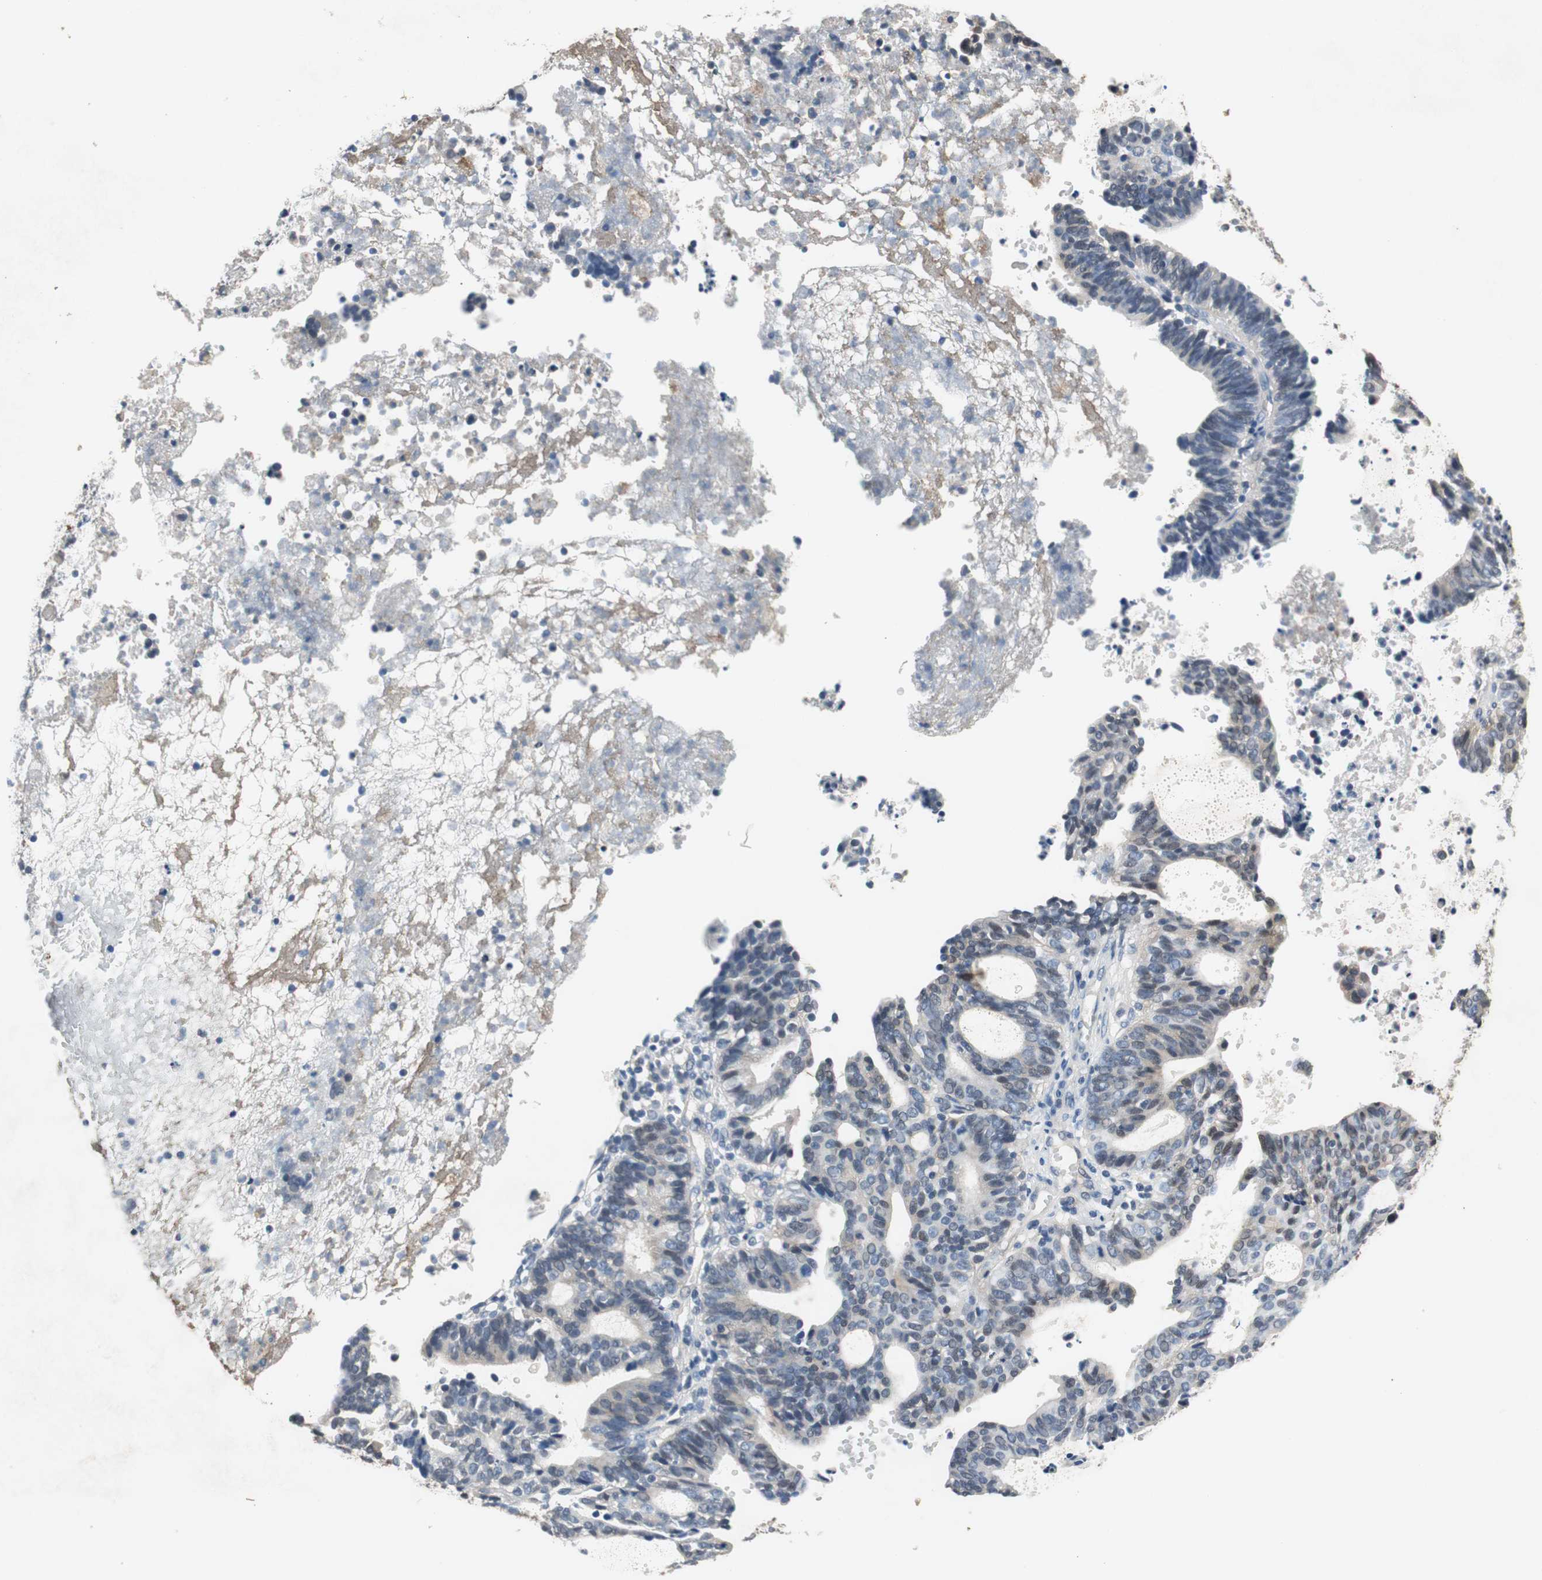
{"staining": {"intensity": "negative", "quantity": "none", "location": "none"}, "tissue": "endometrial cancer", "cell_type": "Tumor cells", "image_type": "cancer", "snomed": [{"axis": "morphology", "description": "Adenocarcinoma, NOS"}, {"axis": "topography", "description": "Uterus"}], "caption": "There is no significant positivity in tumor cells of adenocarcinoma (endometrial).", "gene": "PI4KB", "patient": {"sex": "female", "age": 83}}